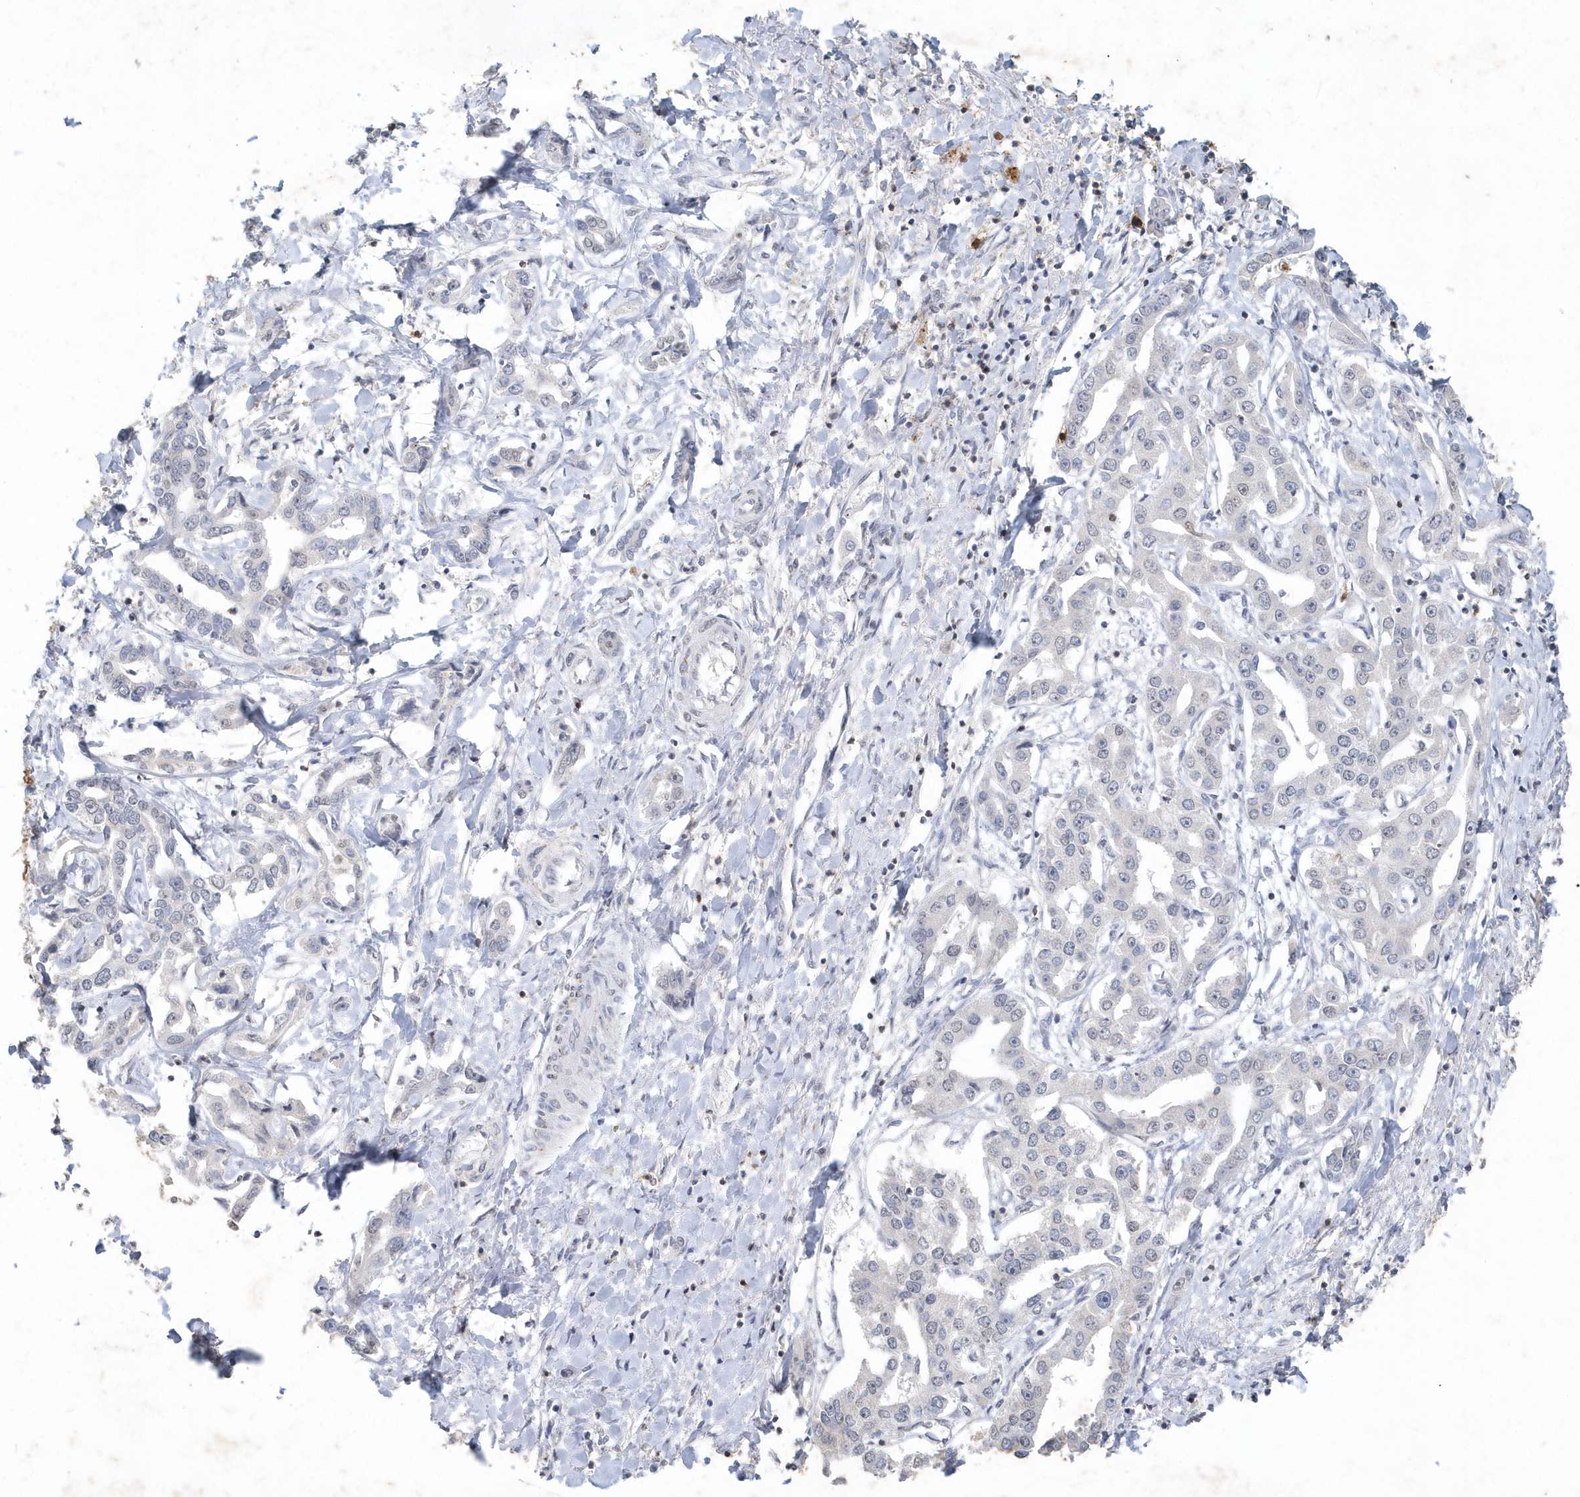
{"staining": {"intensity": "negative", "quantity": "none", "location": "none"}, "tissue": "liver cancer", "cell_type": "Tumor cells", "image_type": "cancer", "snomed": [{"axis": "morphology", "description": "Cholangiocarcinoma"}, {"axis": "topography", "description": "Liver"}], "caption": "The IHC micrograph has no significant positivity in tumor cells of liver cancer (cholangiocarcinoma) tissue.", "gene": "PDCD1", "patient": {"sex": "male", "age": 59}}